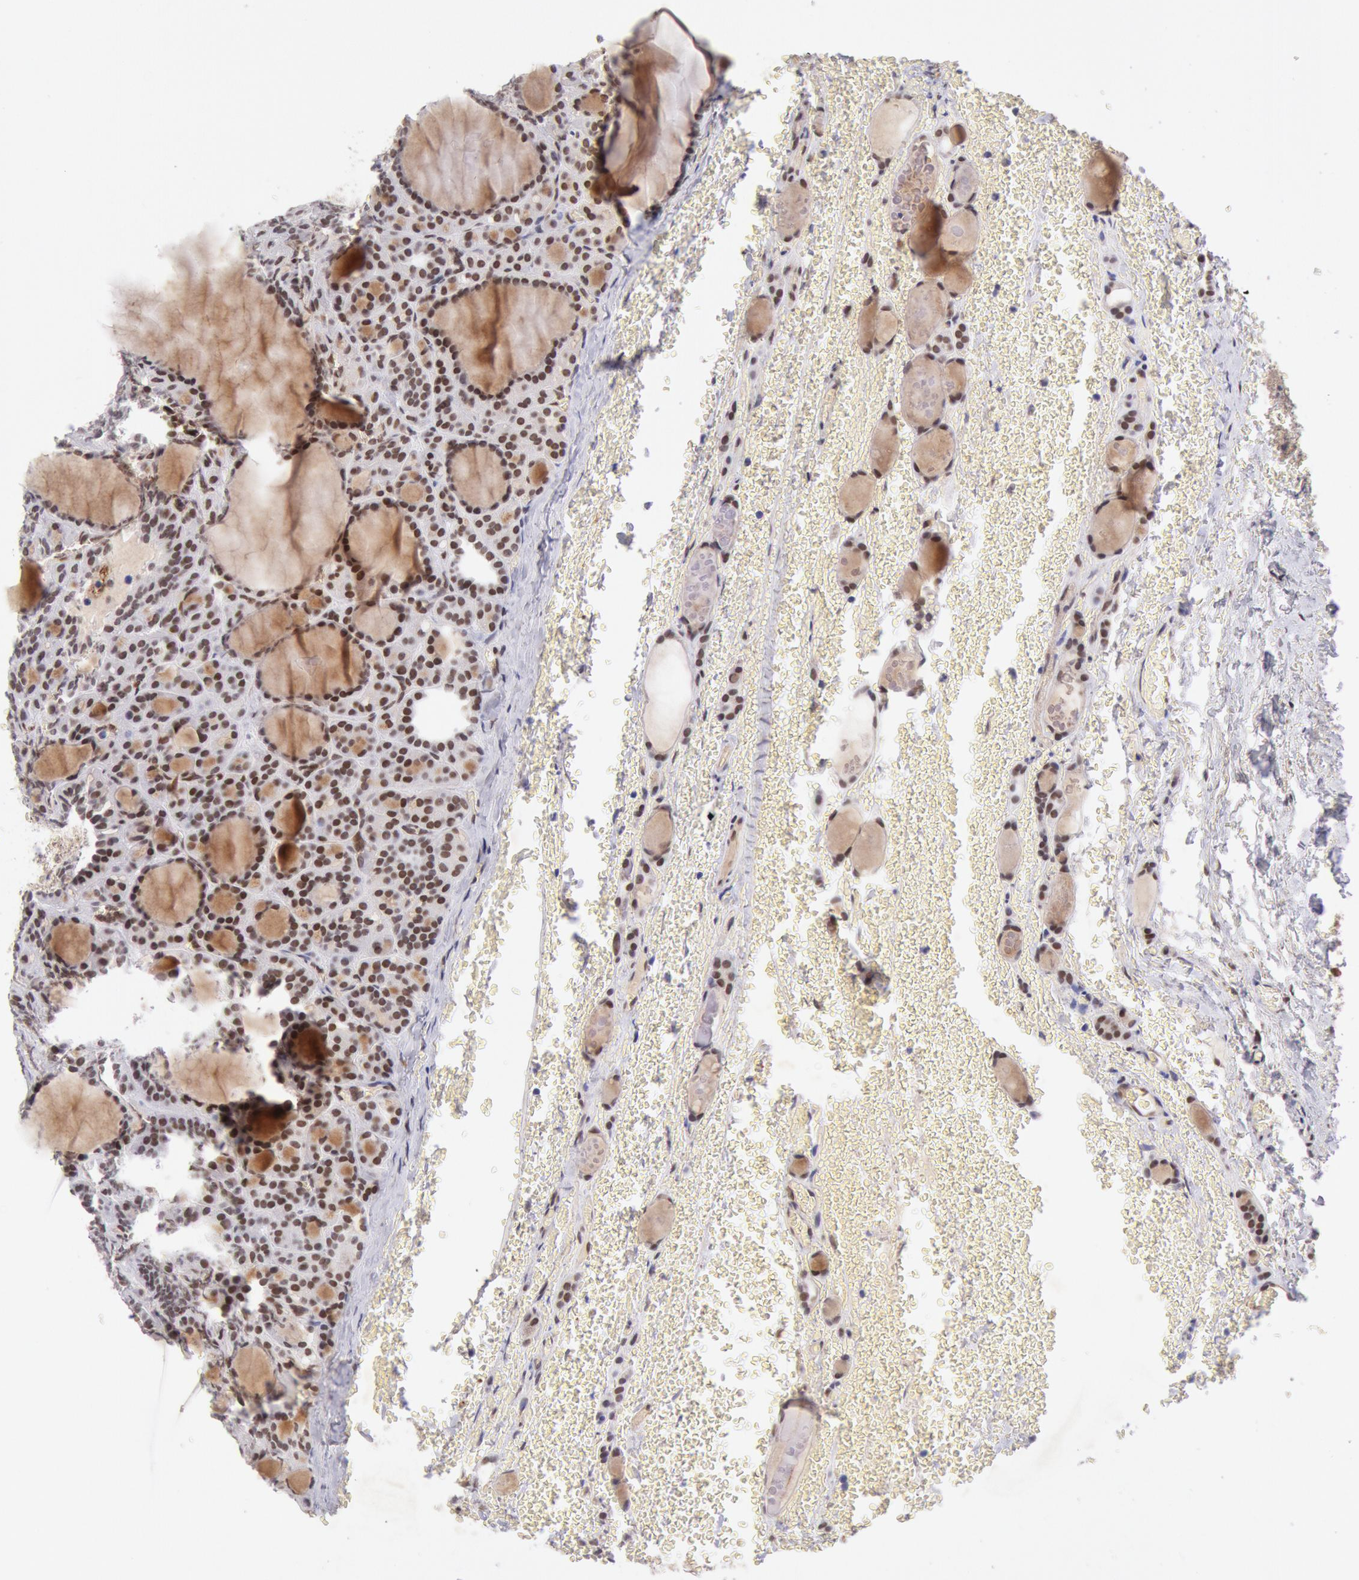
{"staining": {"intensity": "strong", "quantity": ">75%", "location": "nuclear"}, "tissue": "thyroid cancer", "cell_type": "Tumor cells", "image_type": "cancer", "snomed": [{"axis": "morphology", "description": "Follicular adenoma carcinoma, NOS"}, {"axis": "topography", "description": "Thyroid gland"}], "caption": "IHC histopathology image of neoplastic tissue: human follicular adenoma carcinoma (thyroid) stained using IHC reveals high levels of strong protein expression localized specifically in the nuclear of tumor cells, appearing as a nuclear brown color.", "gene": "CDKN2B", "patient": {"sex": "female", "age": 71}}